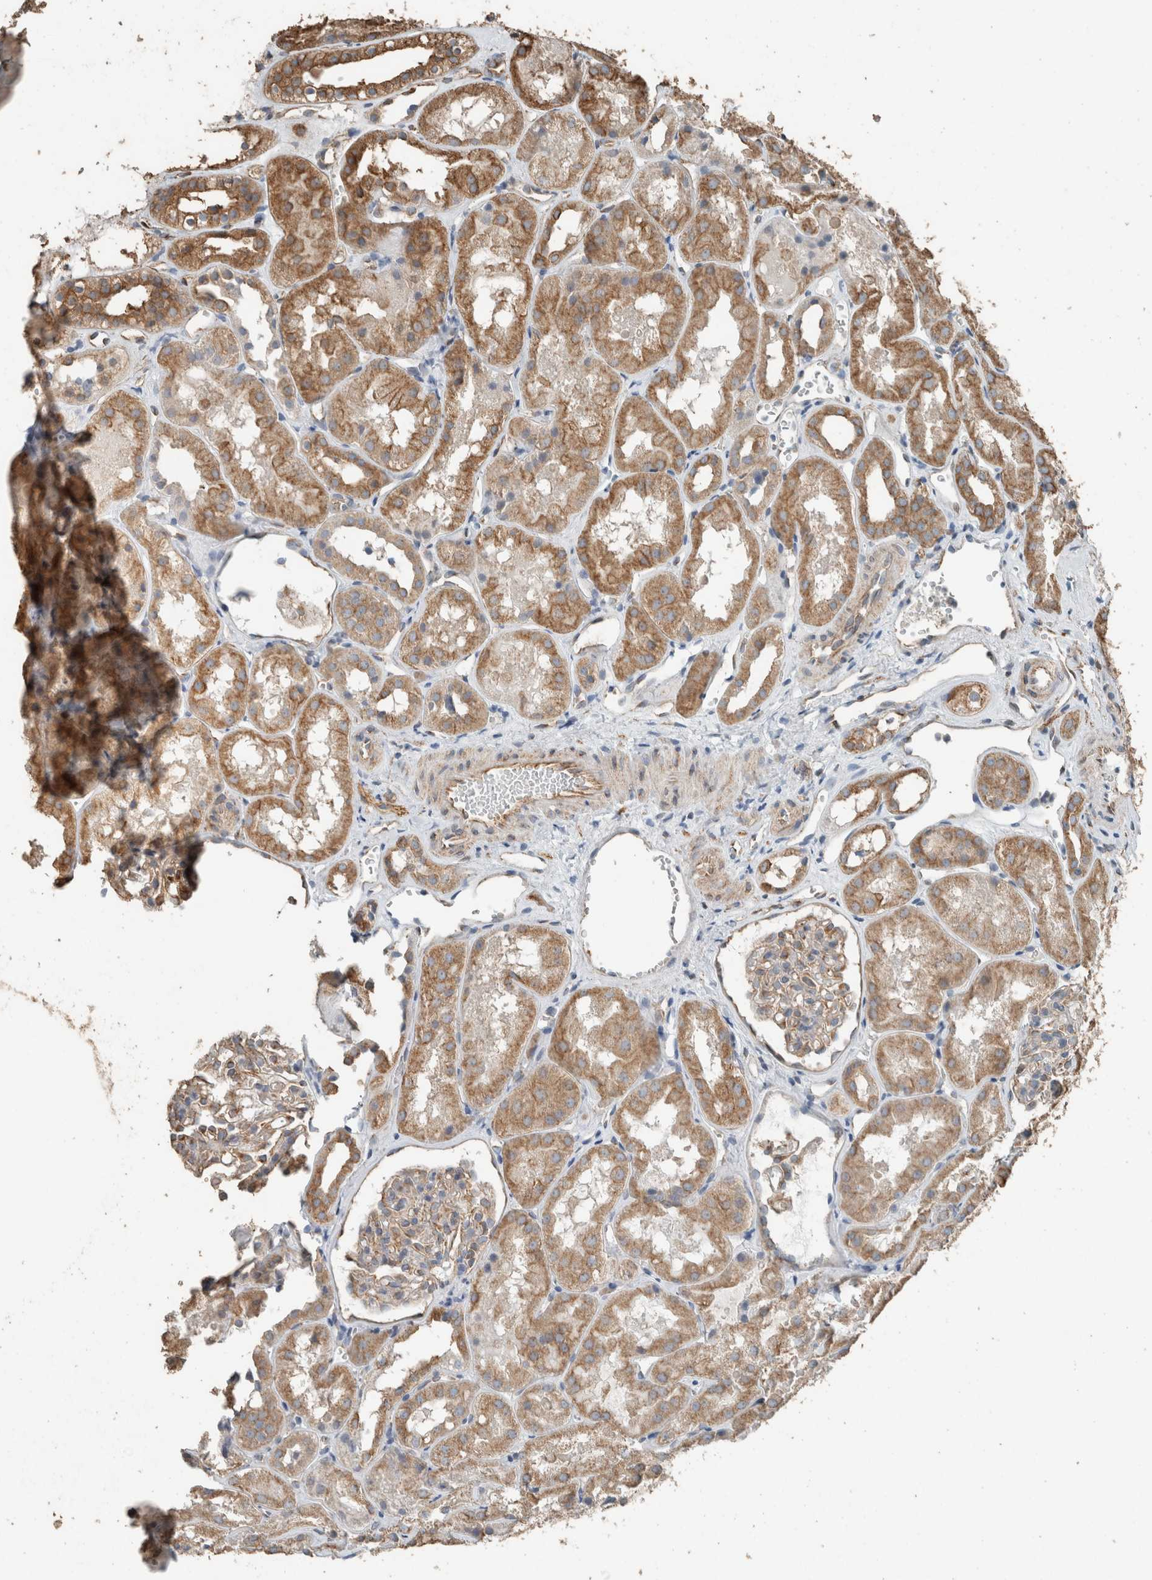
{"staining": {"intensity": "moderate", "quantity": "<25%", "location": "cytoplasmic/membranous"}, "tissue": "kidney", "cell_type": "Cells in glomeruli", "image_type": "normal", "snomed": [{"axis": "morphology", "description": "Normal tissue, NOS"}, {"axis": "topography", "description": "Kidney"}], "caption": "IHC of unremarkable human kidney demonstrates low levels of moderate cytoplasmic/membranous staining in approximately <25% of cells in glomeruli.", "gene": "ACVR2B", "patient": {"sex": "male", "age": 16}}